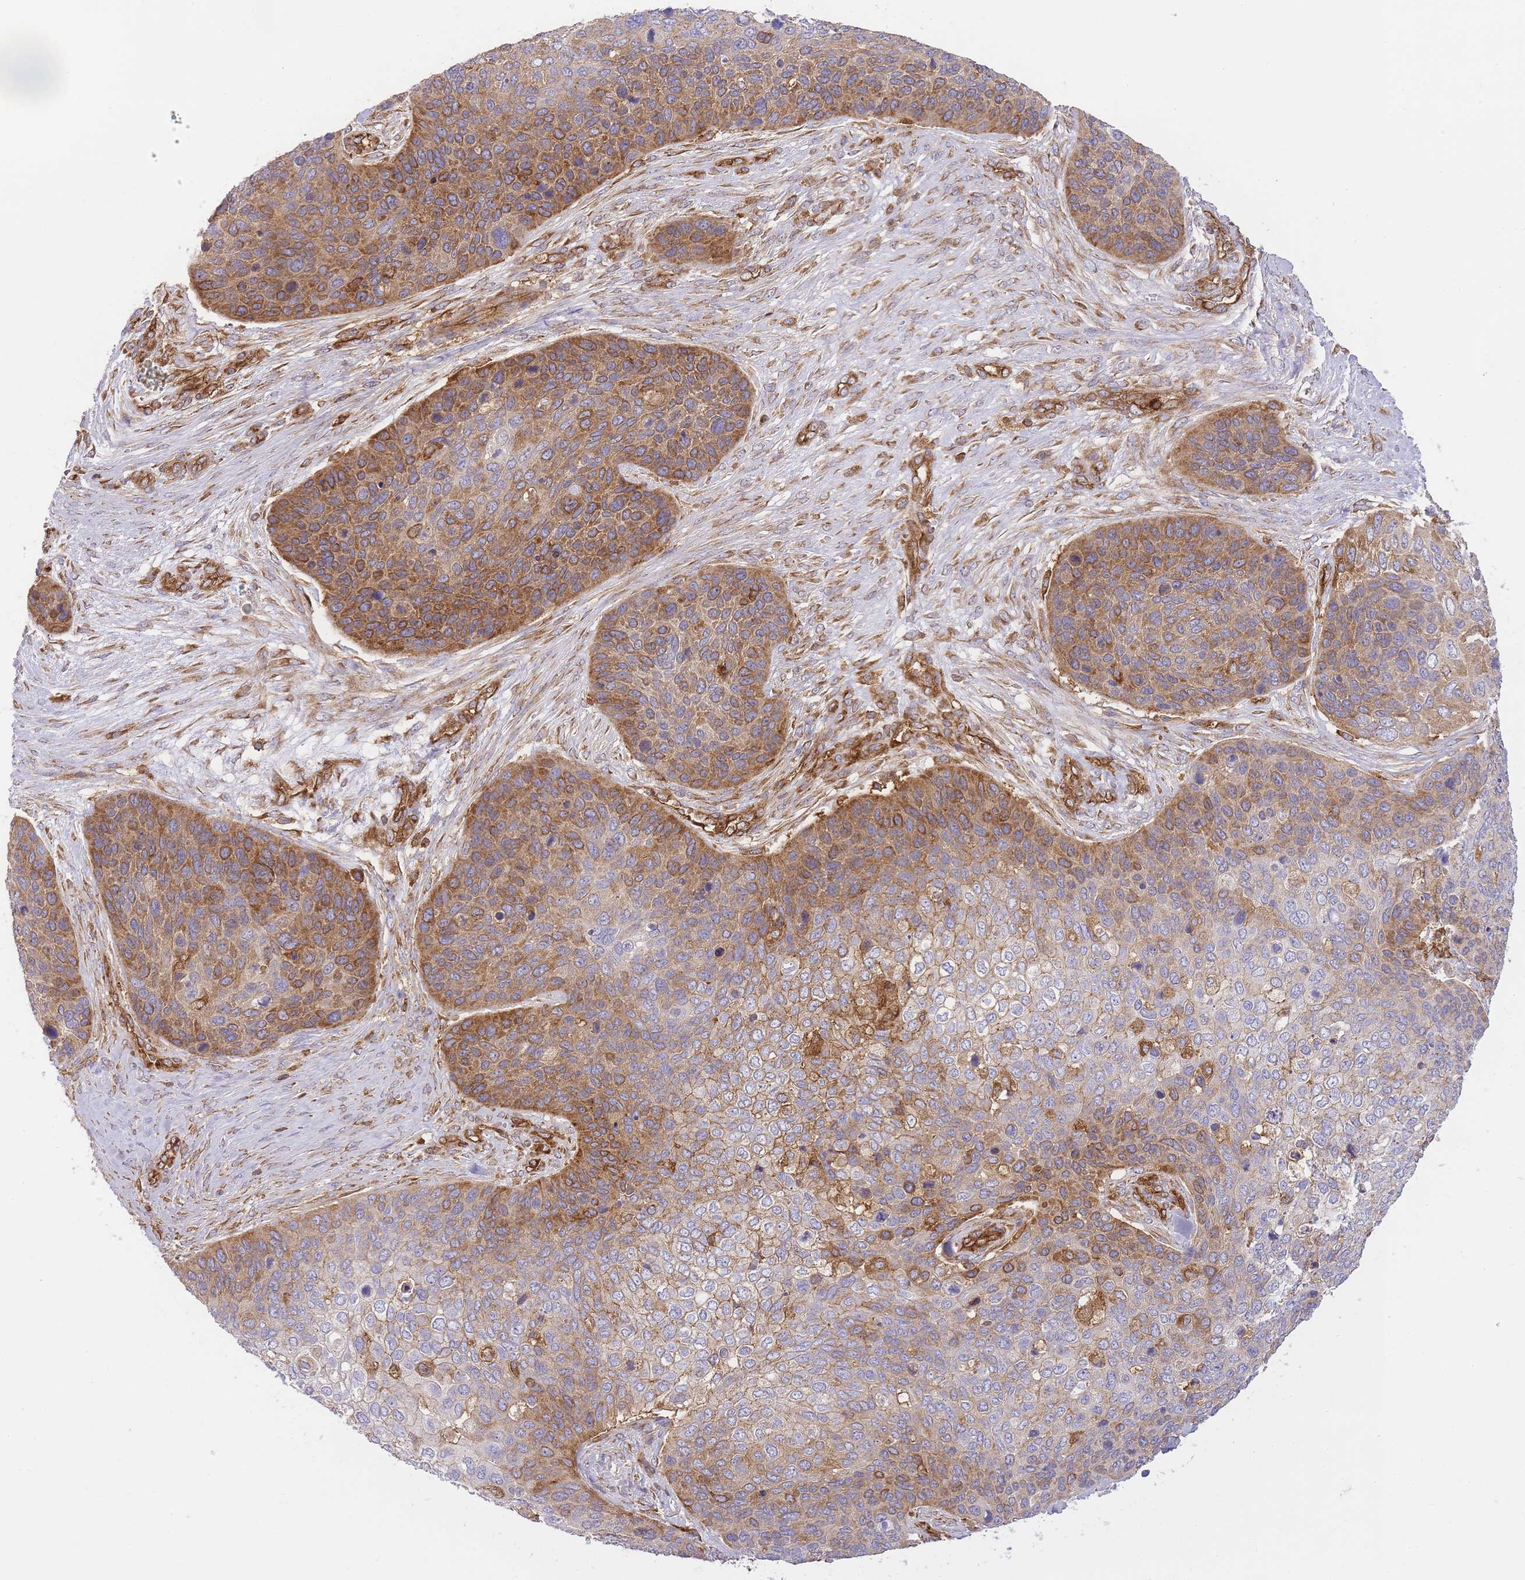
{"staining": {"intensity": "moderate", "quantity": "25%-75%", "location": "cytoplasmic/membranous"}, "tissue": "skin cancer", "cell_type": "Tumor cells", "image_type": "cancer", "snomed": [{"axis": "morphology", "description": "Basal cell carcinoma"}, {"axis": "topography", "description": "Skin"}], "caption": "An immunohistochemistry (IHC) photomicrograph of neoplastic tissue is shown. Protein staining in brown highlights moderate cytoplasmic/membranous positivity in basal cell carcinoma (skin) within tumor cells.", "gene": "MSN", "patient": {"sex": "female", "age": 74}}